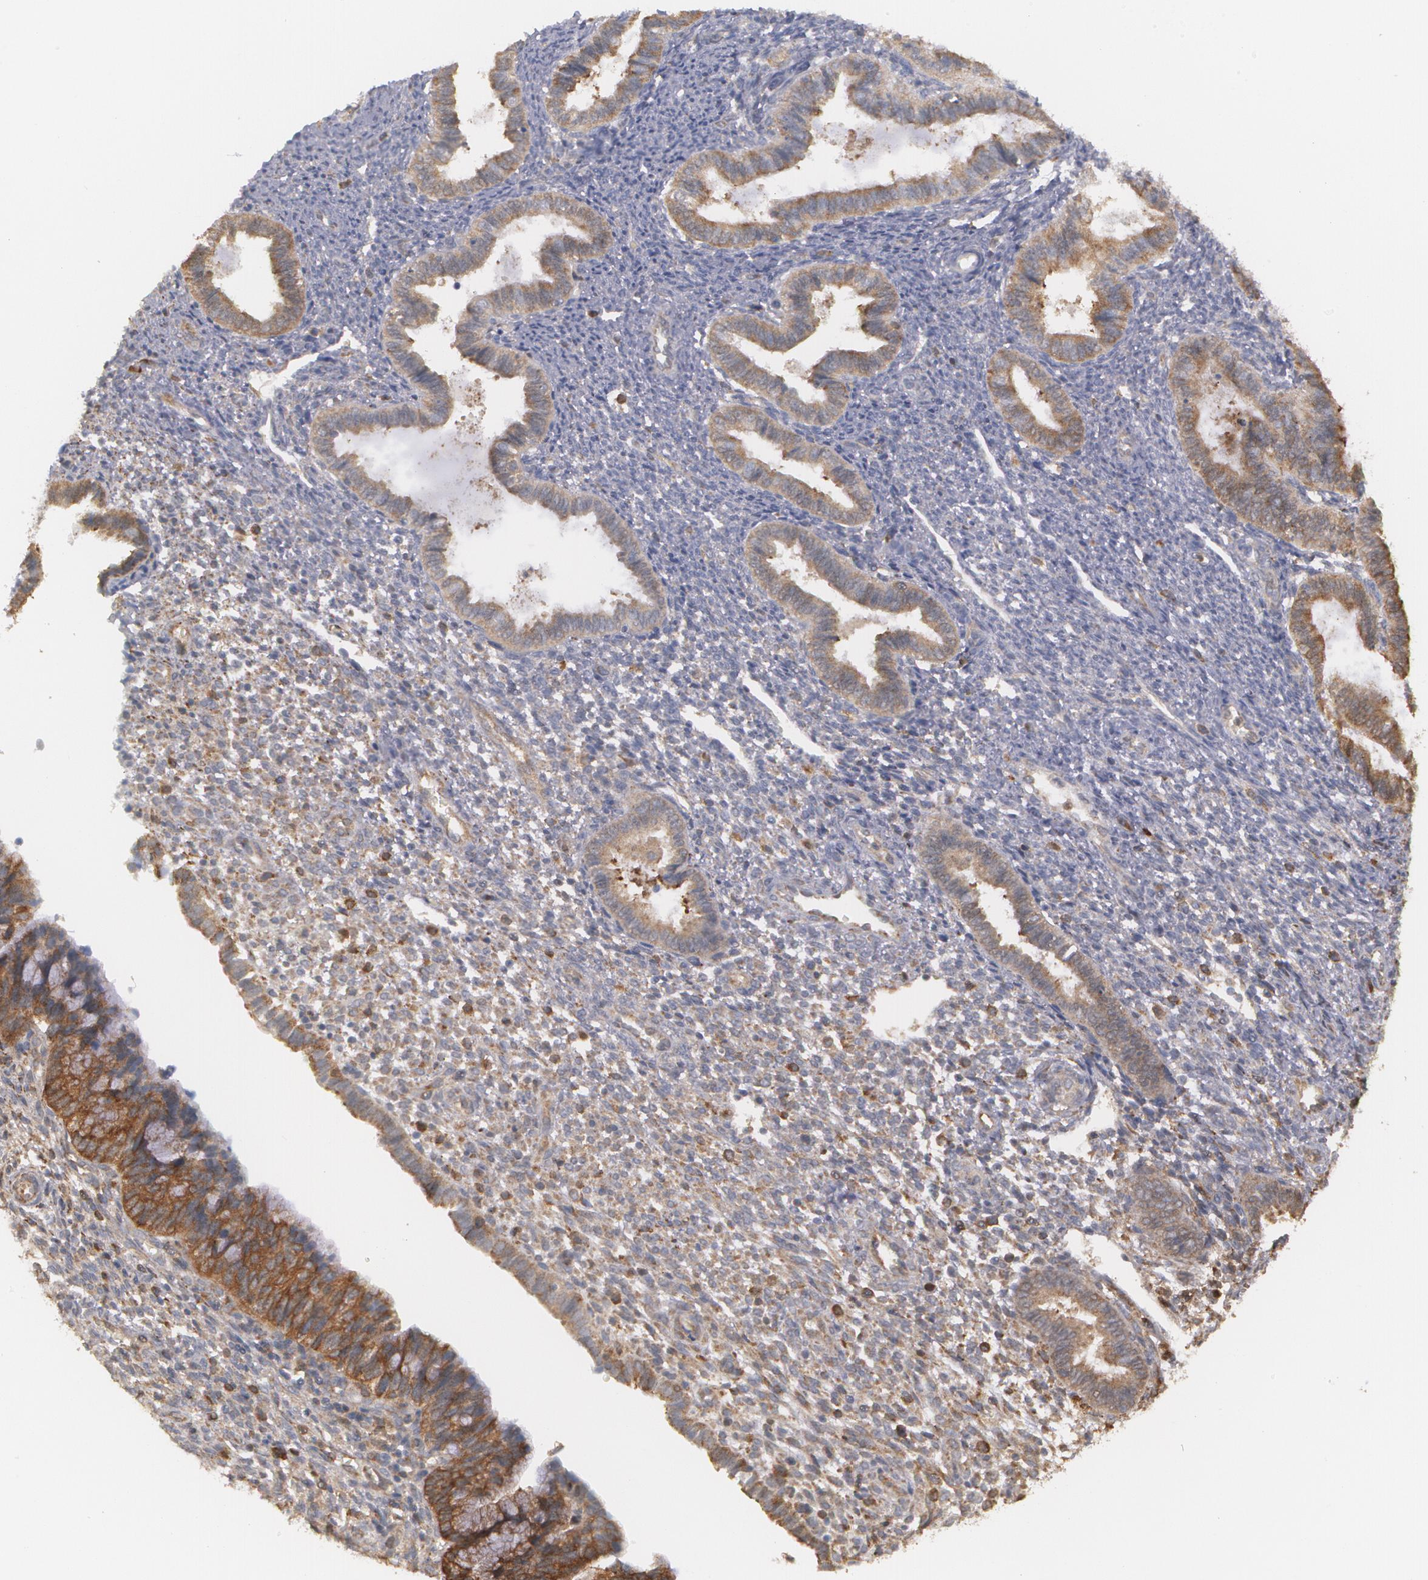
{"staining": {"intensity": "moderate", "quantity": "25%-75%", "location": "cytoplasmic/membranous"}, "tissue": "endometrium", "cell_type": "Cells in endometrial stroma", "image_type": "normal", "snomed": [{"axis": "morphology", "description": "Normal tissue, NOS"}, {"axis": "topography", "description": "Endometrium"}], "caption": "Immunohistochemistry (IHC) (DAB (3,3'-diaminobenzidine)) staining of normal human endometrium demonstrates moderate cytoplasmic/membranous protein staining in about 25%-75% of cells in endometrial stroma.", "gene": "MTHFD1", "patient": {"sex": "female", "age": 36}}